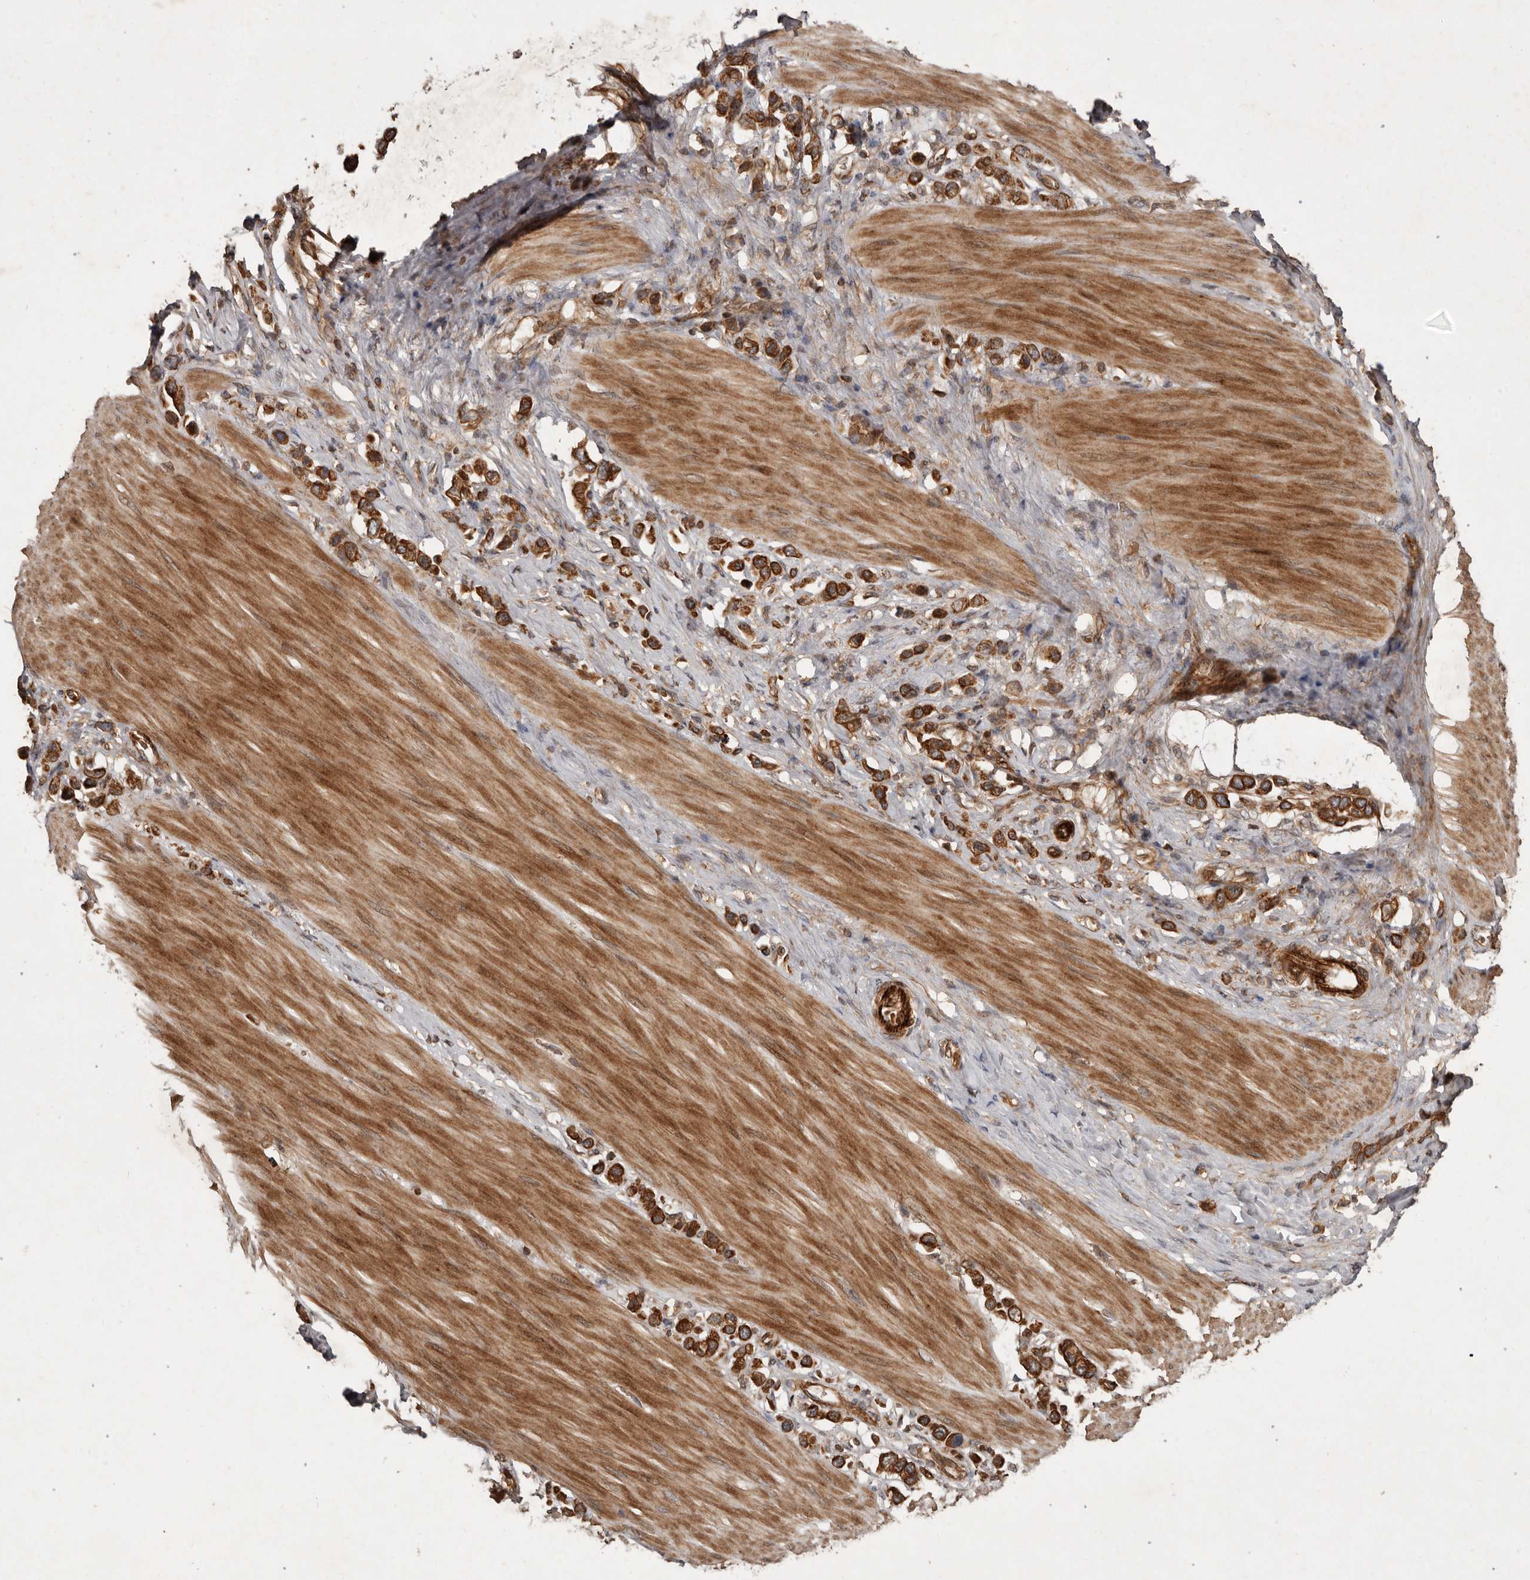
{"staining": {"intensity": "strong", "quantity": ">75%", "location": "cytoplasmic/membranous"}, "tissue": "stomach cancer", "cell_type": "Tumor cells", "image_type": "cancer", "snomed": [{"axis": "morphology", "description": "Adenocarcinoma, NOS"}, {"axis": "topography", "description": "Stomach"}], "caption": "Stomach cancer (adenocarcinoma) was stained to show a protein in brown. There is high levels of strong cytoplasmic/membranous expression in about >75% of tumor cells.", "gene": "STK36", "patient": {"sex": "female", "age": 65}}